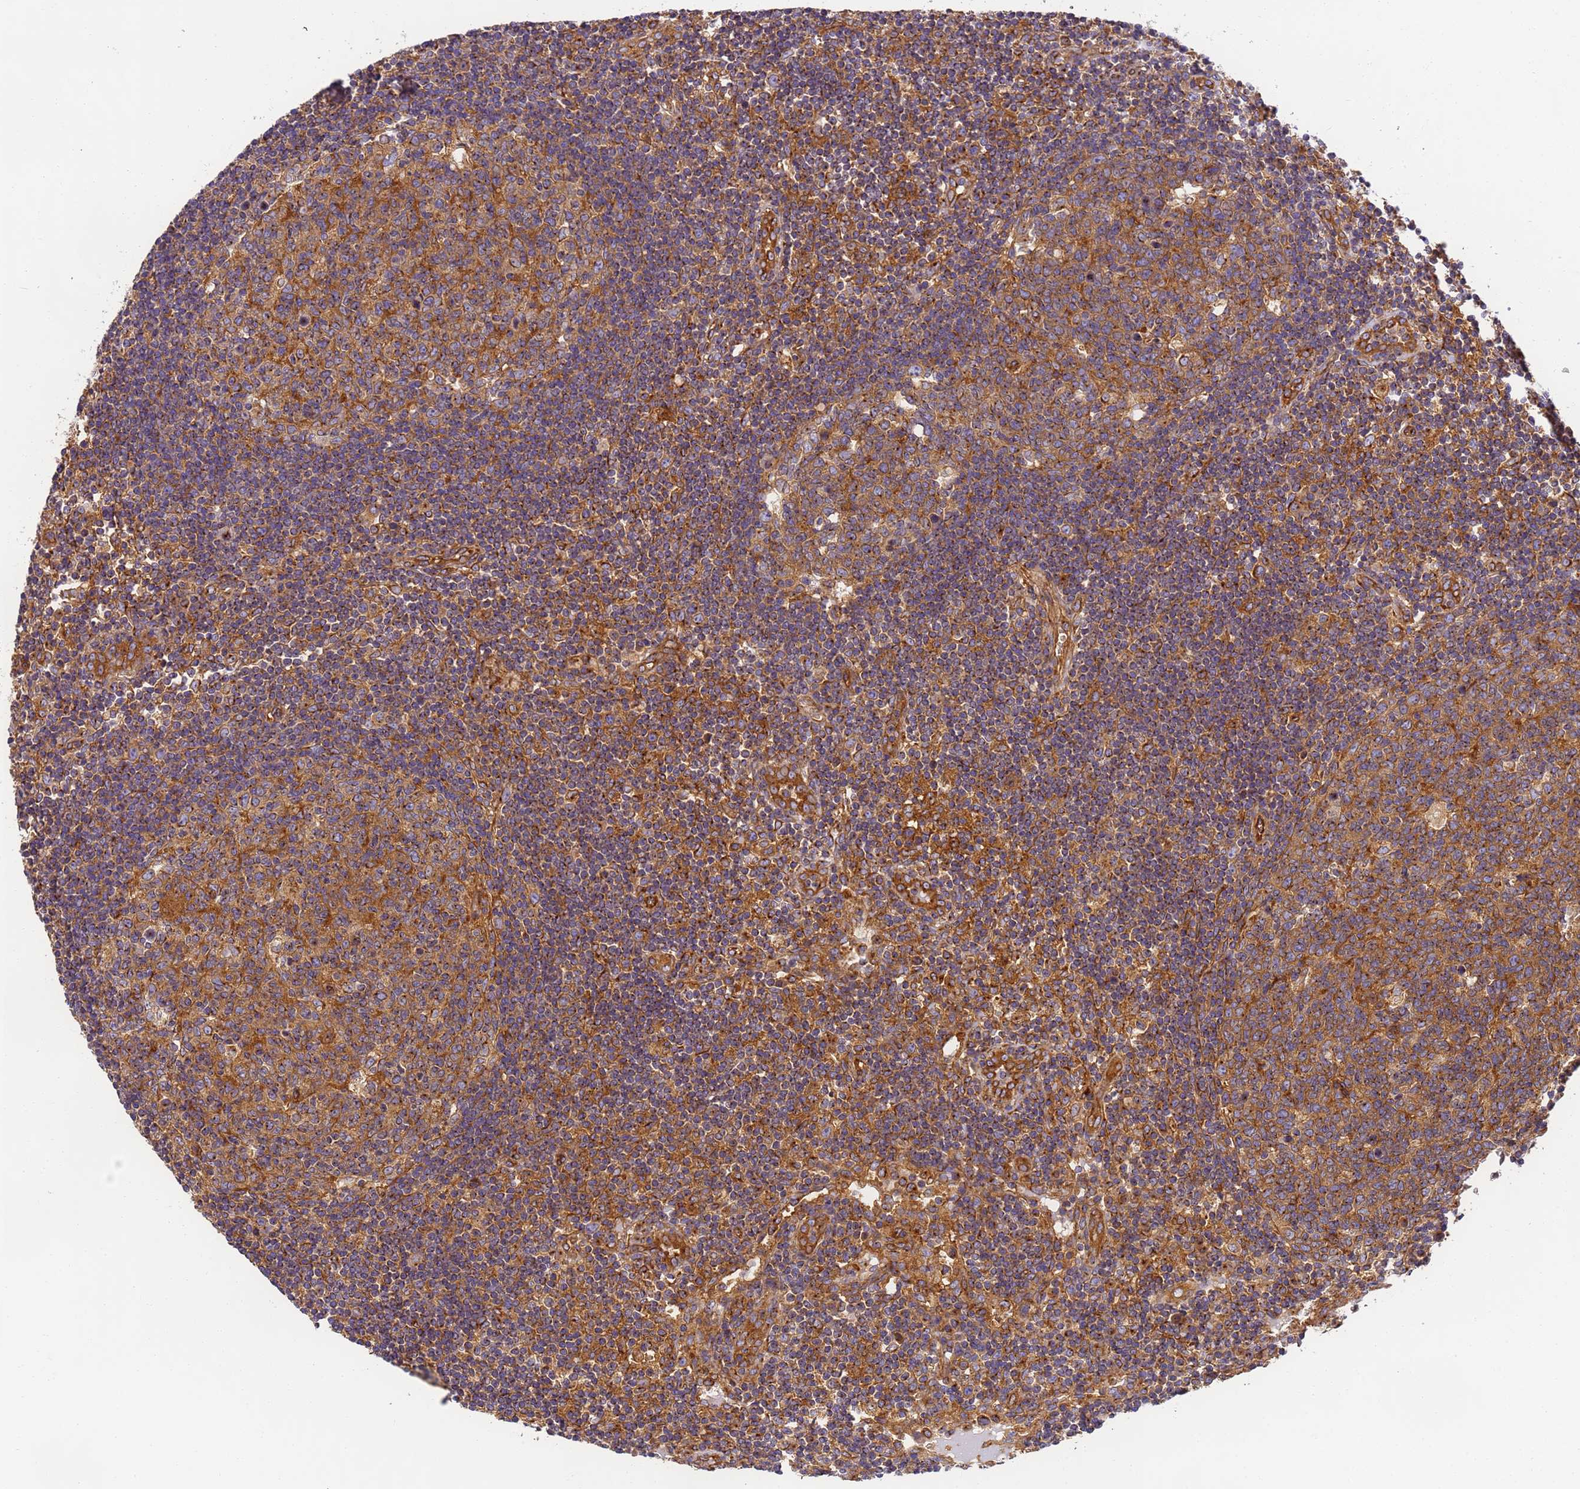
{"staining": {"intensity": "moderate", "quantity": "25%-75%", "location": "cytoplasmic/membranous"}, "tissue": "lymph node", "cell_type": "Germinal center cells", "image_type": "normal", "snomed": [{"axis": "morphology", "description": "Normal tissue, NOS"}, {"axis": "topography", "description": "Lymph node"}], "caption": "Immunohistochemistry (IHC) of normal human lymph node reveals medium levels of moderate cytoplasmic/membranous positivity in approximately 25%-75% of germinal center cells. The staining was performed using DAB (3,3'-diaminobenzidine) to visualize the protein expression in brown, while the nuclei were stained in blue with hematoxylin (Magnification: 20x).", "gene": "DYNC1I2", "patient": {"sex": "female", "age": 73}}